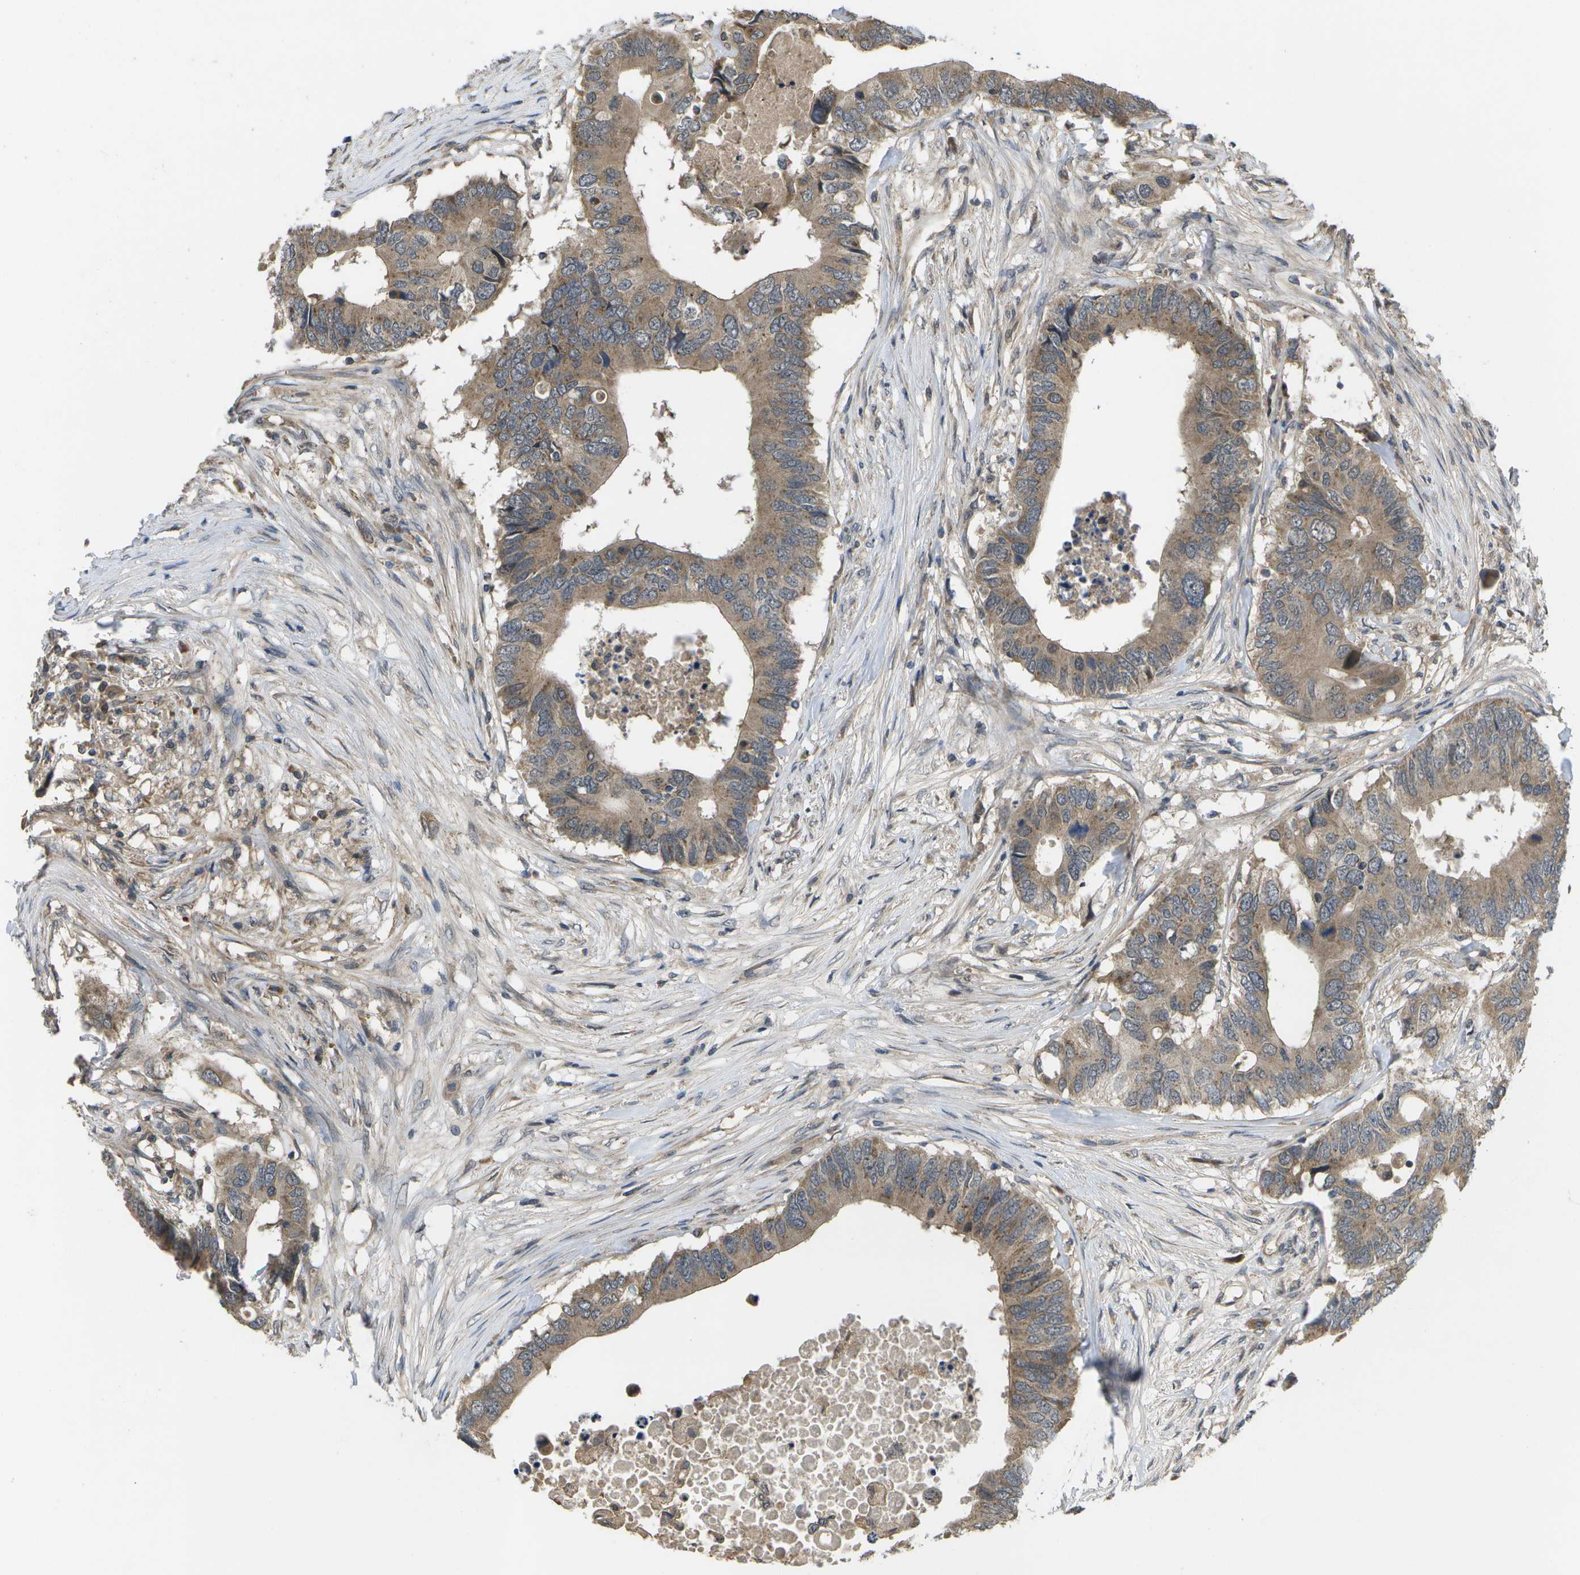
{"staining": {"intensity": "moderate", "quantity": ">75%", "location": "cytoplasmic/membranous"}, "tissue": "colorectal cancer", "cell_type": "Tumor cells", "image_type": "cancer", "snomed": [{"axis": "morphology", "description": "Adenocarcinoma, NOS"}, {"axis": "topography", "description": "Colon"}], "caption": "There is medium levels of moderate cytoplasmic/membranous staining in tumor cells of colorectal cancer, as demonstrated by immunohistochemical staining (brown color).", "gene": "ALAS1", "patient": {"sex": "male", "age": 71}}